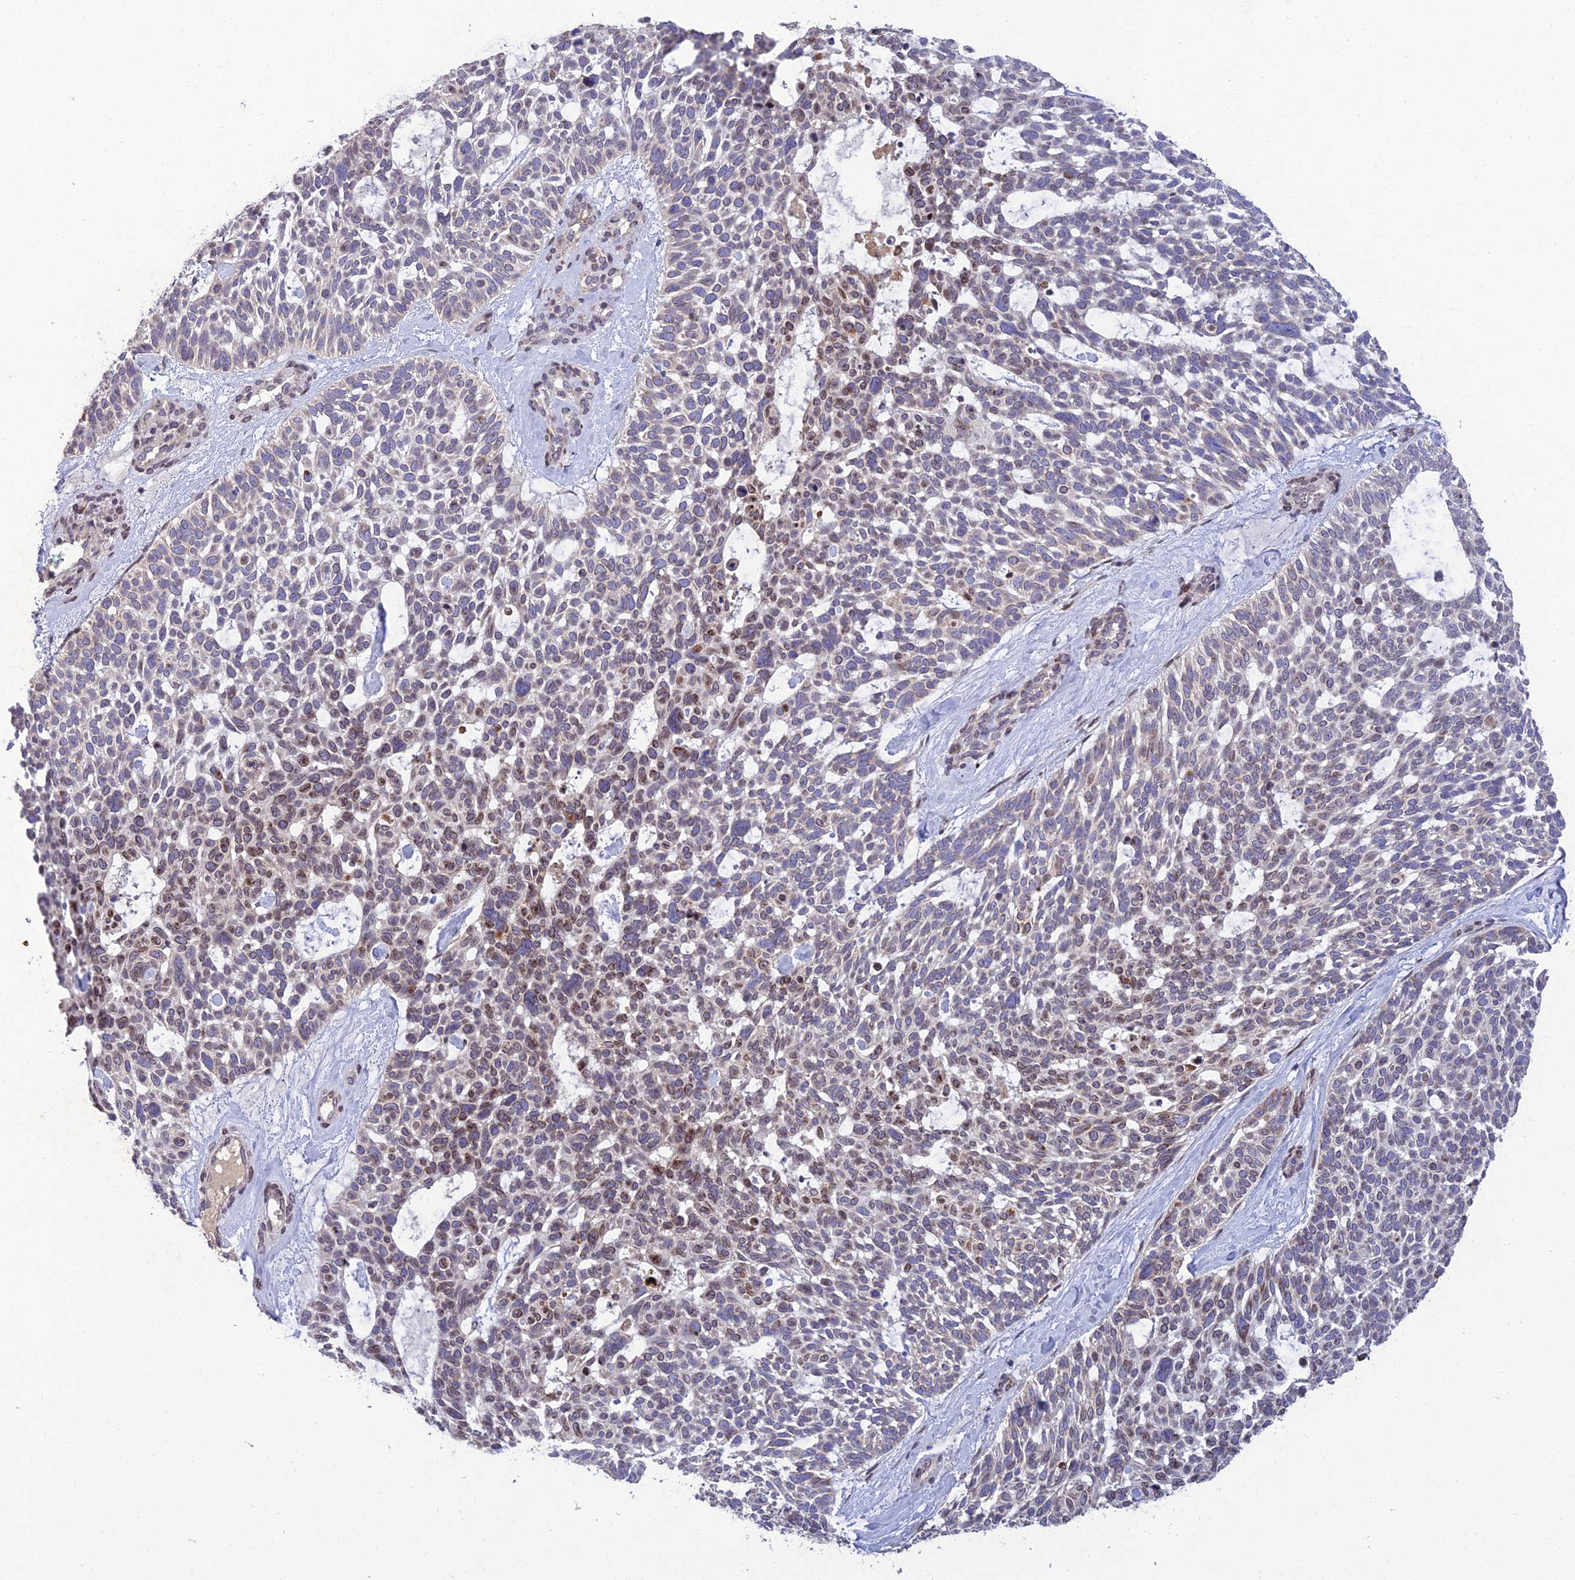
{"staining": {"intensity": "weak", "quantity": "<25%", "location": "cytoplasmic/membranous"}, "tissue": "skin cancer", "cell_type": "Tumor cells", "image_type": "cancer", "snomed": [{"axis": "morphology", "description": "Basal cell carcinoma"}, {"axis": "topography", "description": "Skin"}], "caption": "A high-resolution micrograph shows IHC staining of skin cancer, which demonstrates no significant staining in tumor cells.", "gene": "MGAT2", "patient": {"sex": "male", "age": 88}}